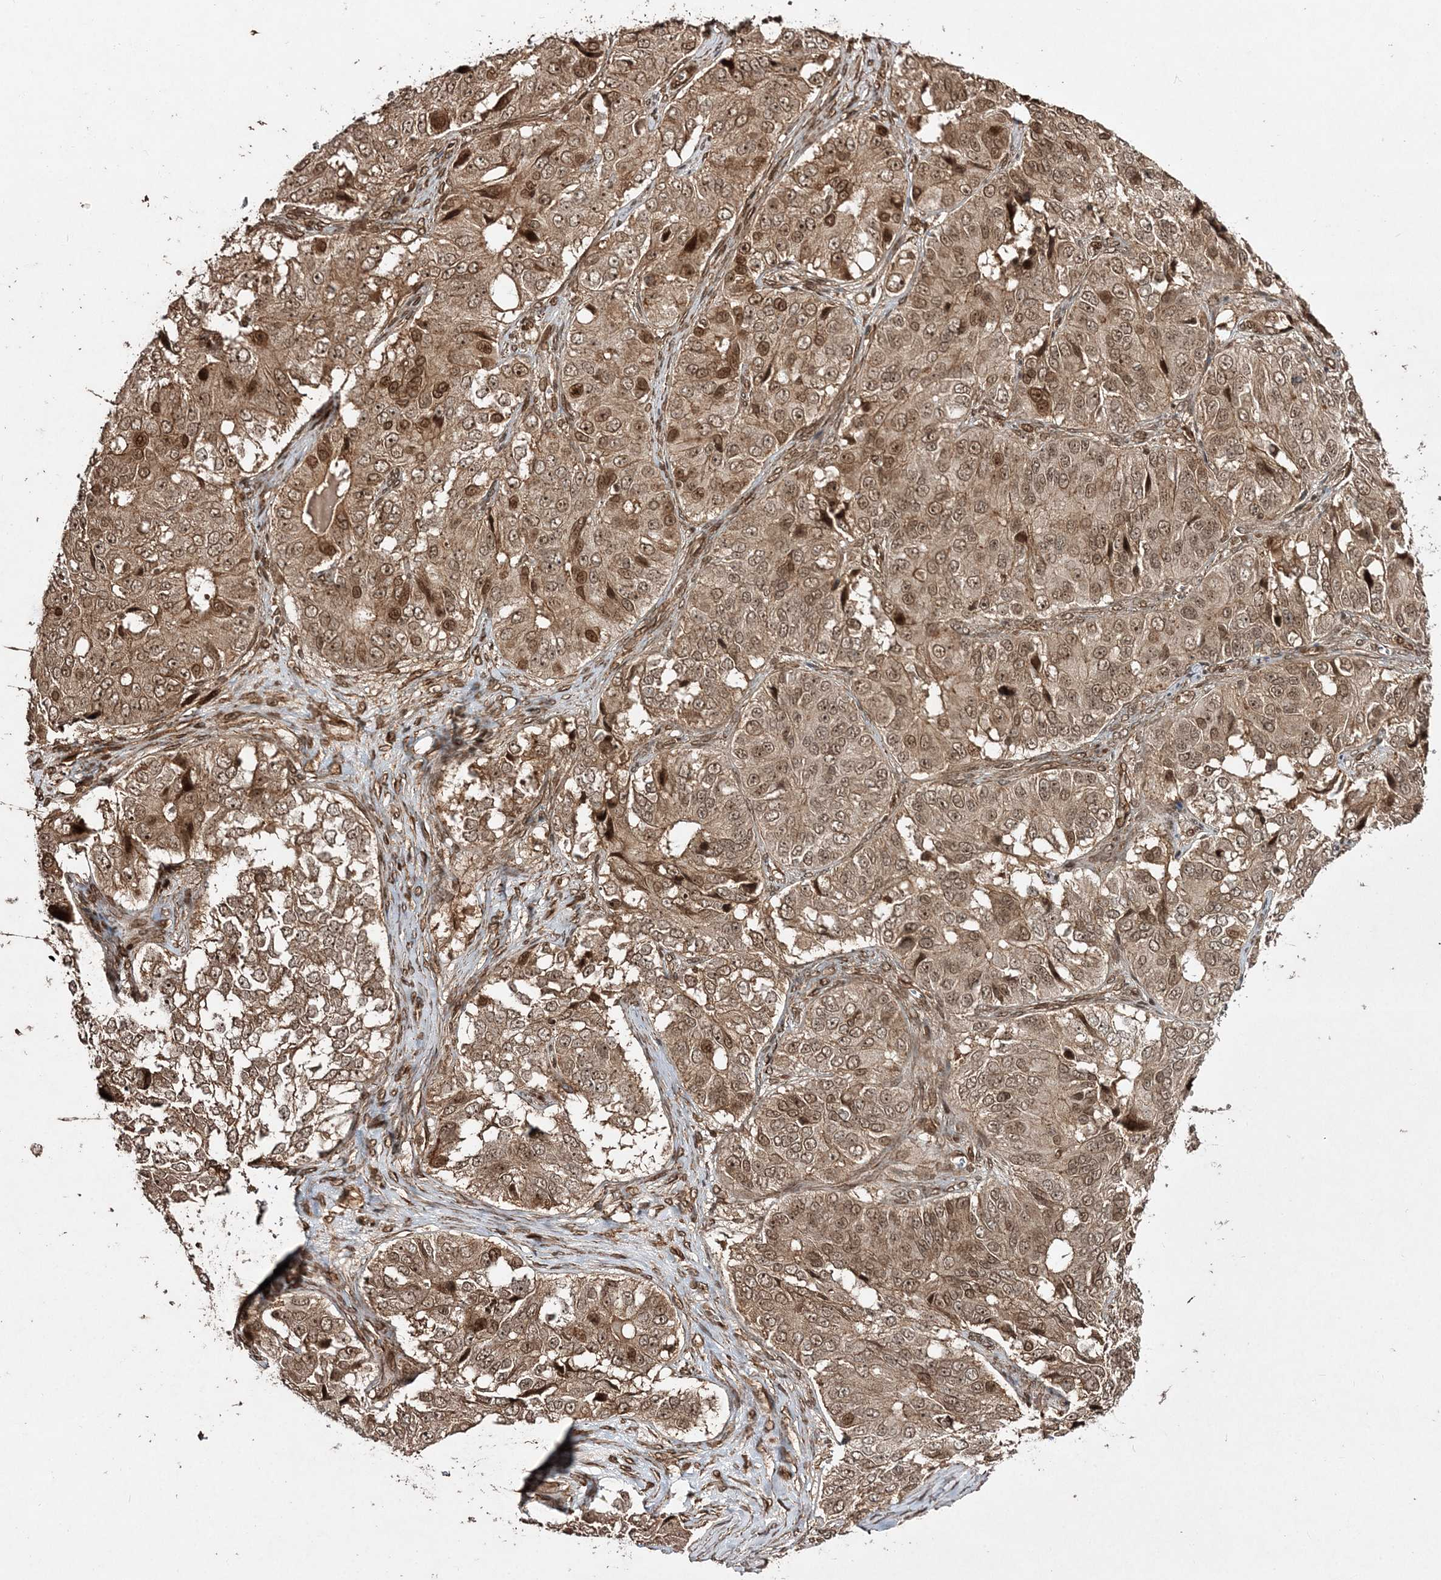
{"staining": {"intensity": "moderate", "quantity": ">75%", "location": "cytoplasmic/membranous,nuclear"}, "tissue": "ovarian cancer", "cell_type": "Tumor cells", "image_type": "cancer", "snomed": [{"axis": "morphology", "description": "Carcinoma, endometroid"}, {"axis": "topography", "description": "Ovary"}], "caption": "Tumor cells reveal moderate cytoplasmic/membranous and nuclear expression in approximately >75% of cells in ovarian cancer. (DAB (3,3'-diaminobenzidine) IHC with brightfield microscopy, high magnification).", "gene": "ETAA1", "patient": {"sex": "female", "age": 51}}